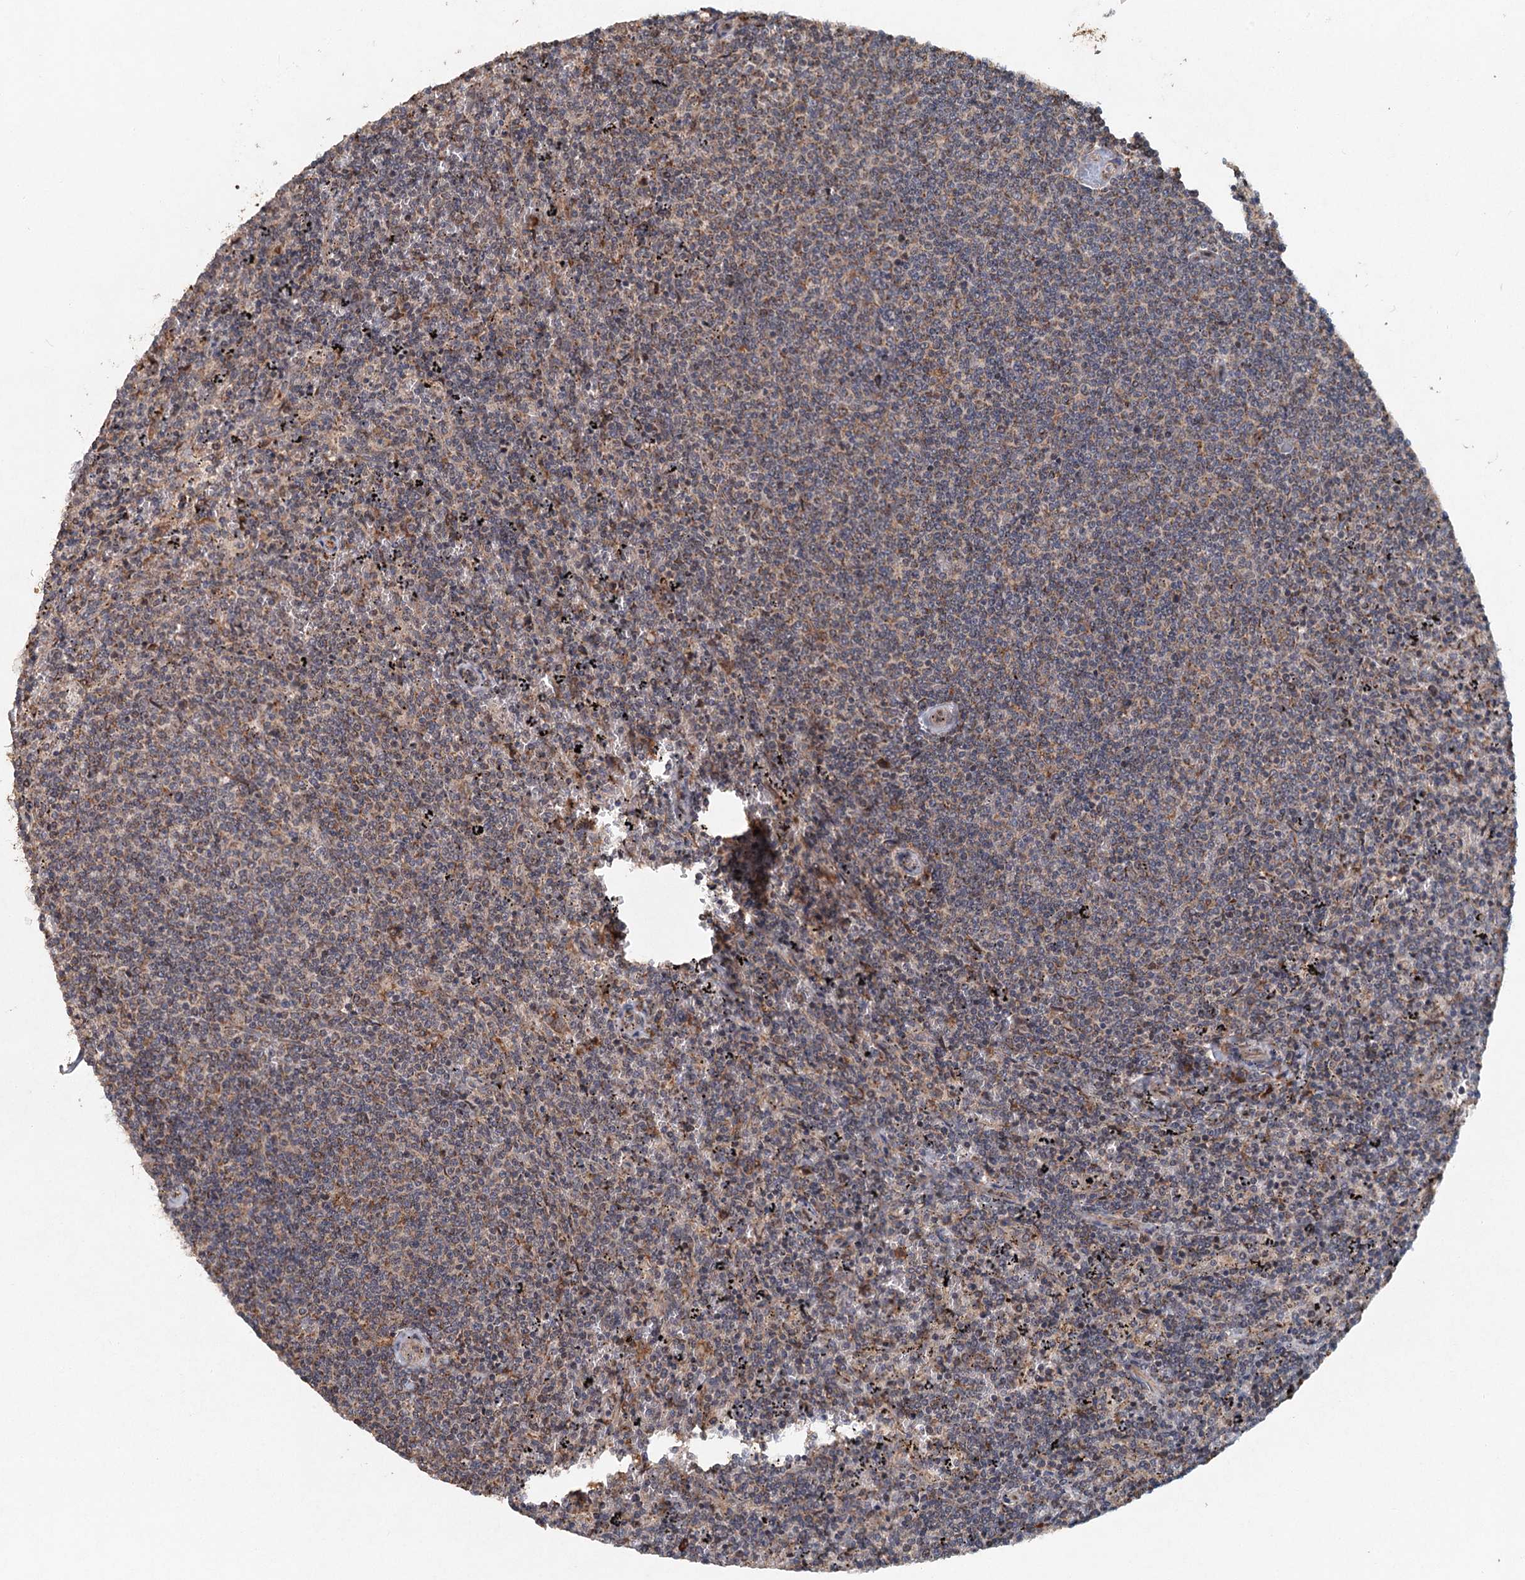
{"staining": {"intensity": "weak", "quantity": "25%-75%", "location": "cytoplasmic/membranous"}, "tissue": "lymphoma", "cell_type": "Tumor cells", "image_type": "cancer", "snomed": [{"axis": "morphology", "description": "Malignant lymphoma, non-Hodgkin's type, Low grade"}, {"axis": "topography", "description": "Spleen"}], "caption": "The micrograph shows a brown stain indicating the presence of a protein in the cytoplasmic/membranous of tumor cells in lymphoma.", "gene": "SRPX2", "patient": {"sex": "female", "age": 50}}